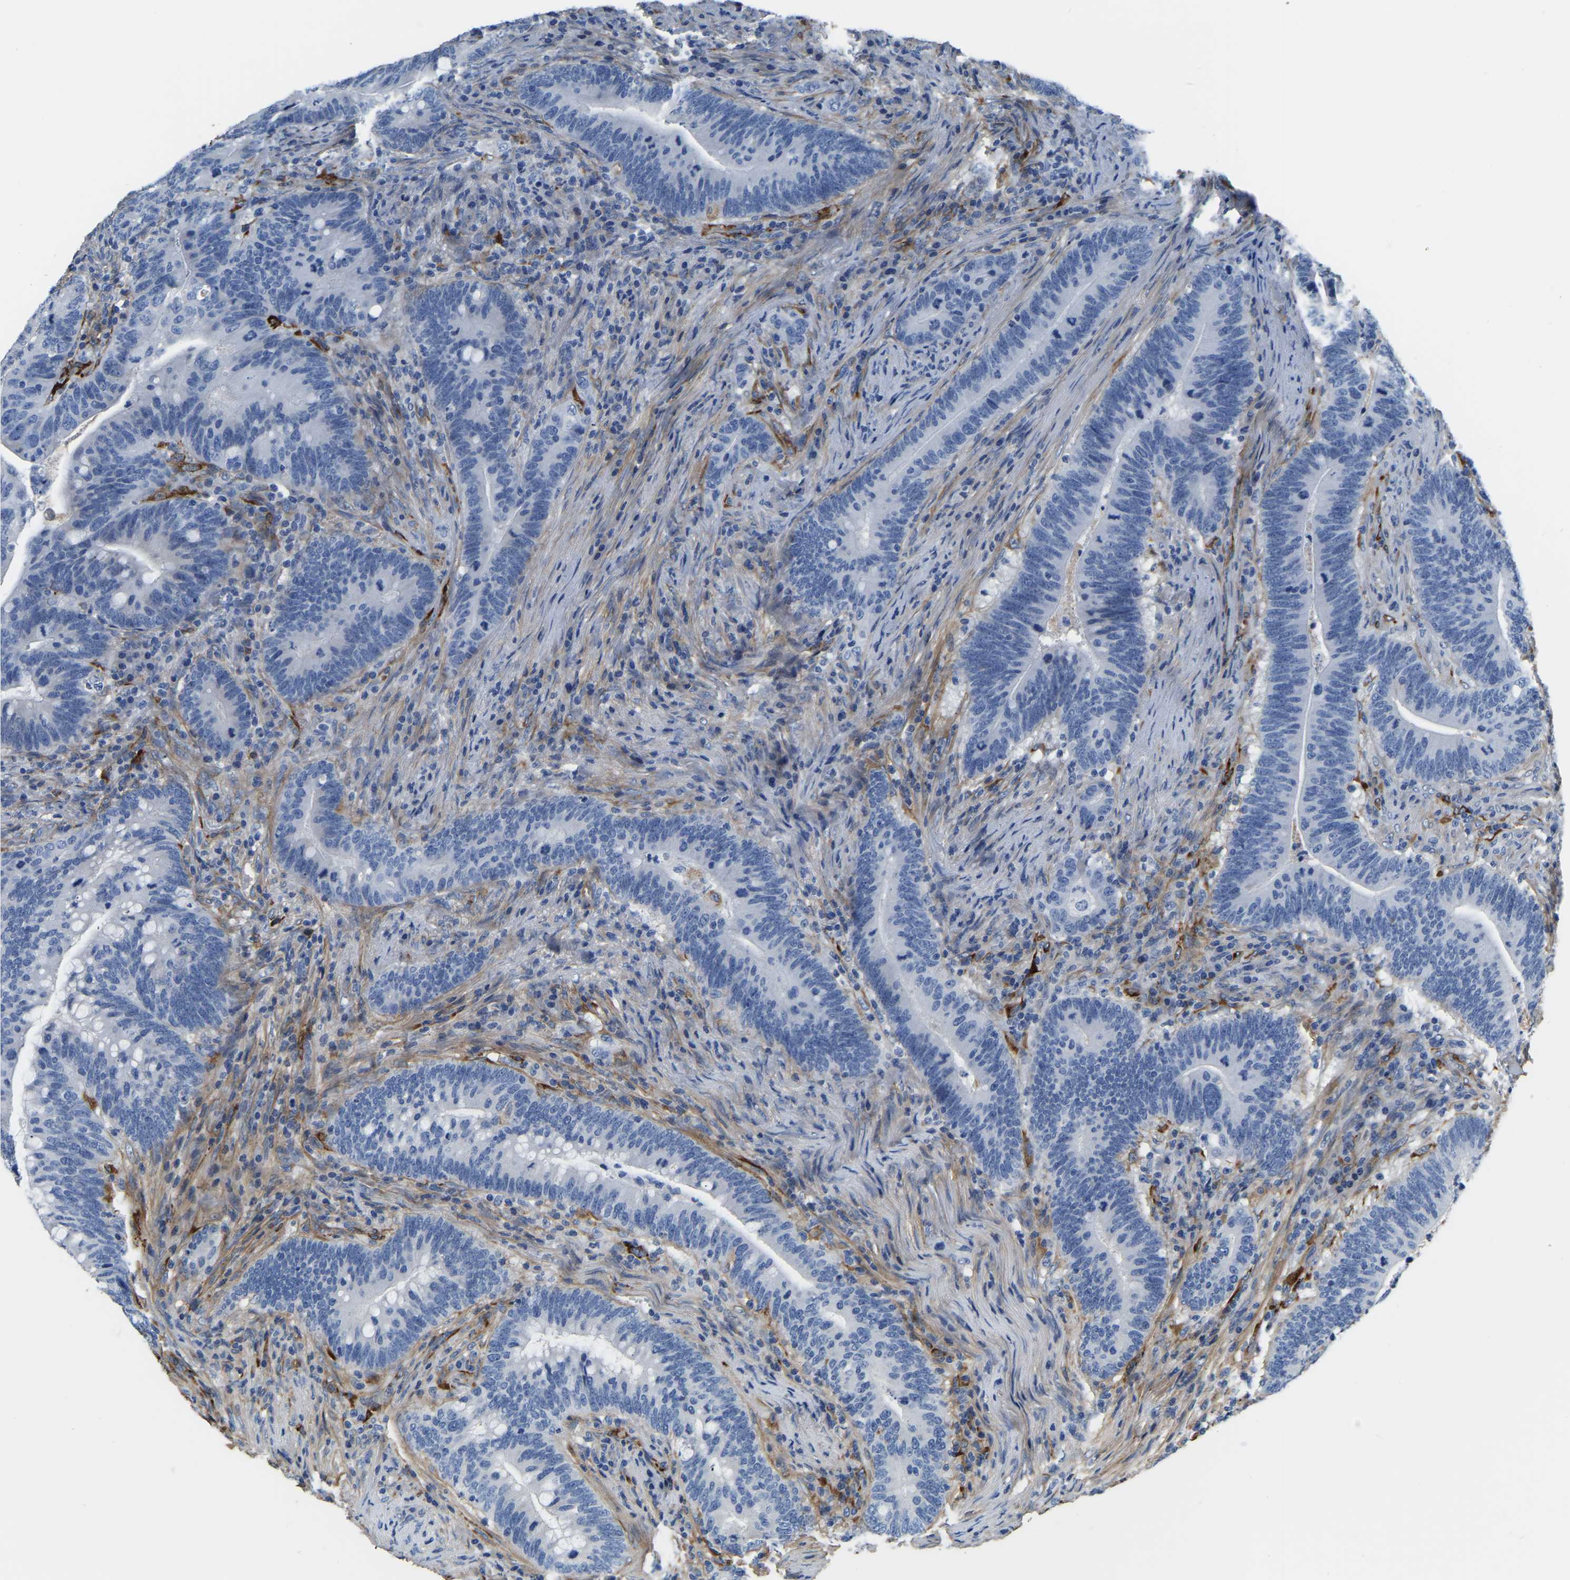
{"staining": {"intensity": "negative", "quantity": "none", "location": "none"}, "tissue": "colorectal cancer", "cell_type": "Tumor cells", "image_type": "cancer", "snomed": [{"axis": "morphology", "description": "Normal tissue, NOS"}, {"axis": "morphology", "description": "Adenocarcinoma, NOS"}, {"axis": "topography", "description": "Colon"}], "caption": "Immunohistochemistry histopathology image of human colorectal cancer stained for a protein (brown), which reveals no positivity in tumor cells. (Stains: DAB immunohistochemistry with hematoxylin counter stain, Microscopy: brightfield microscopy at high magnification).", "gene": "COL6A1", "patient": {"sex": "female", "age": 66}}